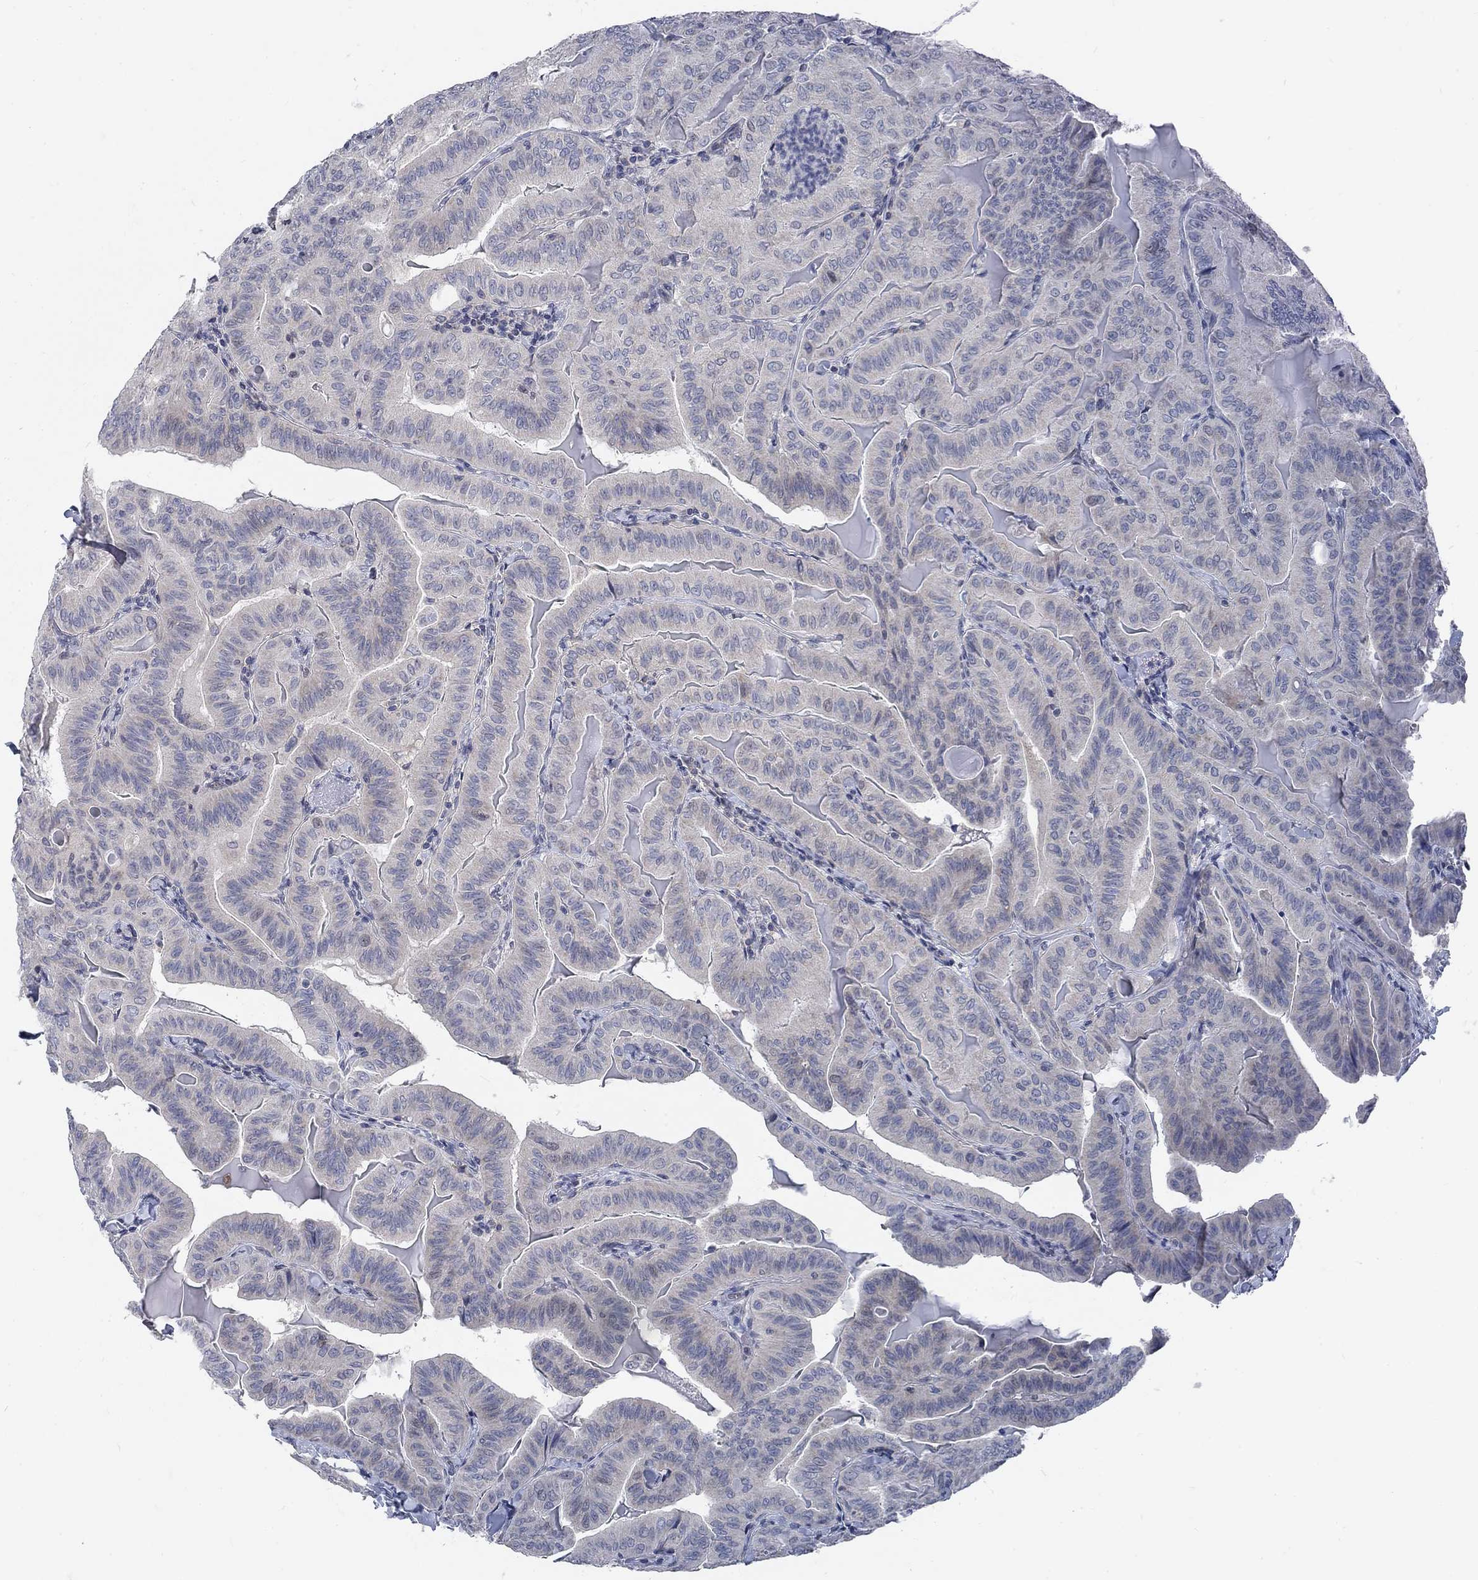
{"staining": {"intensity": "negative", "quantity": "none", "location": "none"}, "tissue": "thyroid cancer", "cell_type": "Tumor cells", "image_type": "cancer", "snomed": [{"axis": "morphology", "description": "Papillary adenocarcinoma, NOS"}, {"axis": "topography", "description": "Thyroid gland"}], "caption": "Immunohistochemistry photomicrograph of neoplastic tissue: human papillary adenocarcinoma (thyroid) stained with DAB (3,3'-diaminobenzidine) reveals no significant protein expression in tumor cells.", "gene": "ATP1A3", "patient": {"sex": "female", "age": 68}}